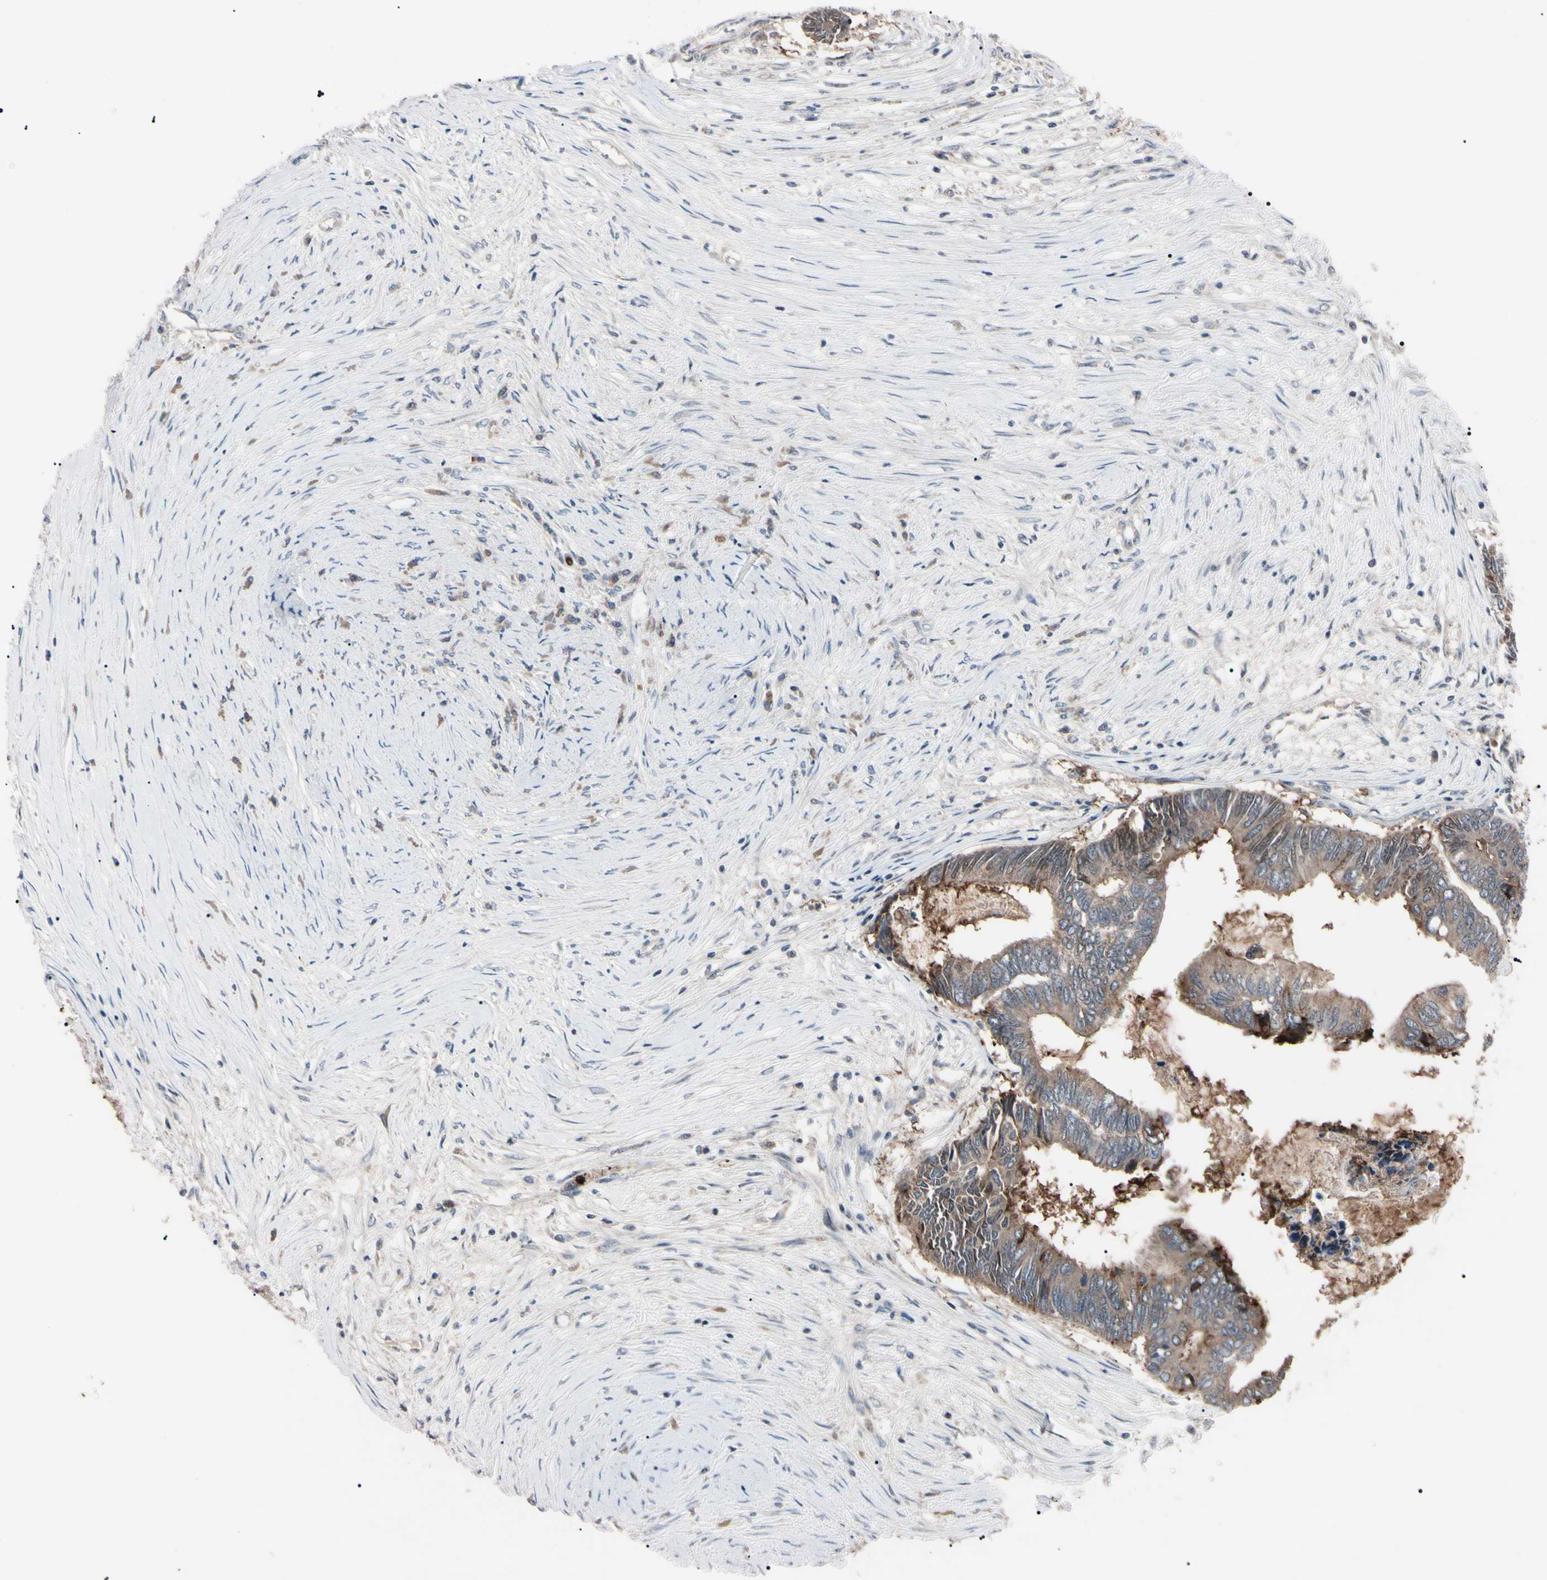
{"staining": {"intensity": "weak", "quantity": ">75%", "location": "cytoplasmic/membranous"}, "tissue": "colorectal cancer", "cell_type": "Tumor cells", "image_type": "cancer", "snomed": [{"axis": "morphology", "description": "Adenocarcinoma, NOS"}, {"axis": "topography", "description": "Rectum"}], "caption": "Adenocarcinoma (colorectal) stained with immunohistochemistry (IHC) reveals weak cytoplasmic/membranous positivity in about >75% of tumor cells.", "gene": "TRAF5", "patient": {"sex": "male", "age": 63}}